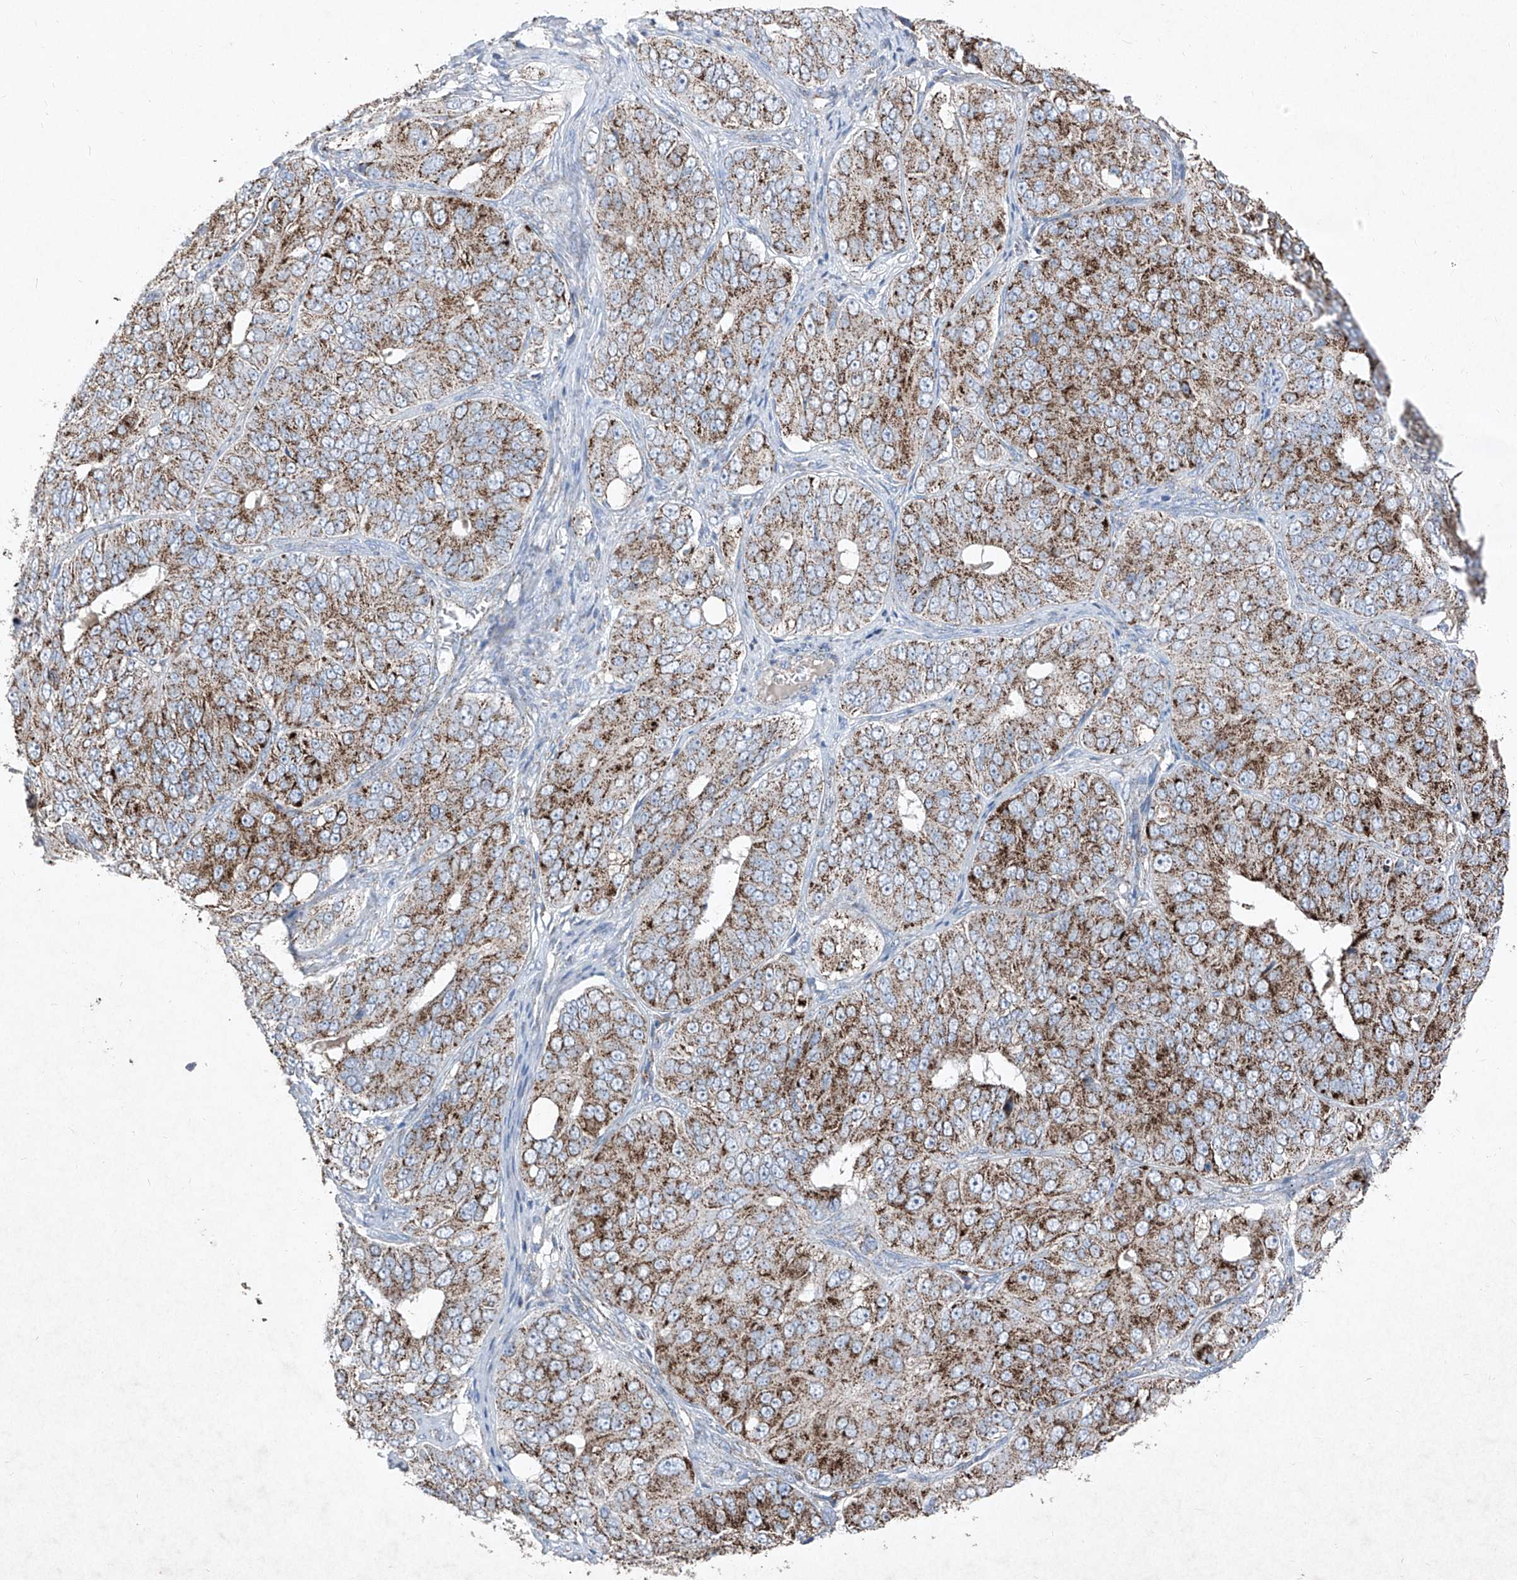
{"staining": {"intensity": "strong", "quantity": ">75%", "location": "cytoplasmic/membranous"}, "tissue": "ovarian cancer", "cell_type": "Tumor cells", "image_type": "cancer", "snomed": [{"axis": "morphology", "description": "Carcinoma, endometroid"}, {"axis": "topography", "description": "Ovary"}], "caption": "DAB immunohistochemical staining of endometroid carcinoma (ovarian) reveals strong cytoplasmic/membranous protein expression in about >75% of tumor cells.", "gene": "ABCD3", "patient": {"sex": "female", "age": 51}}